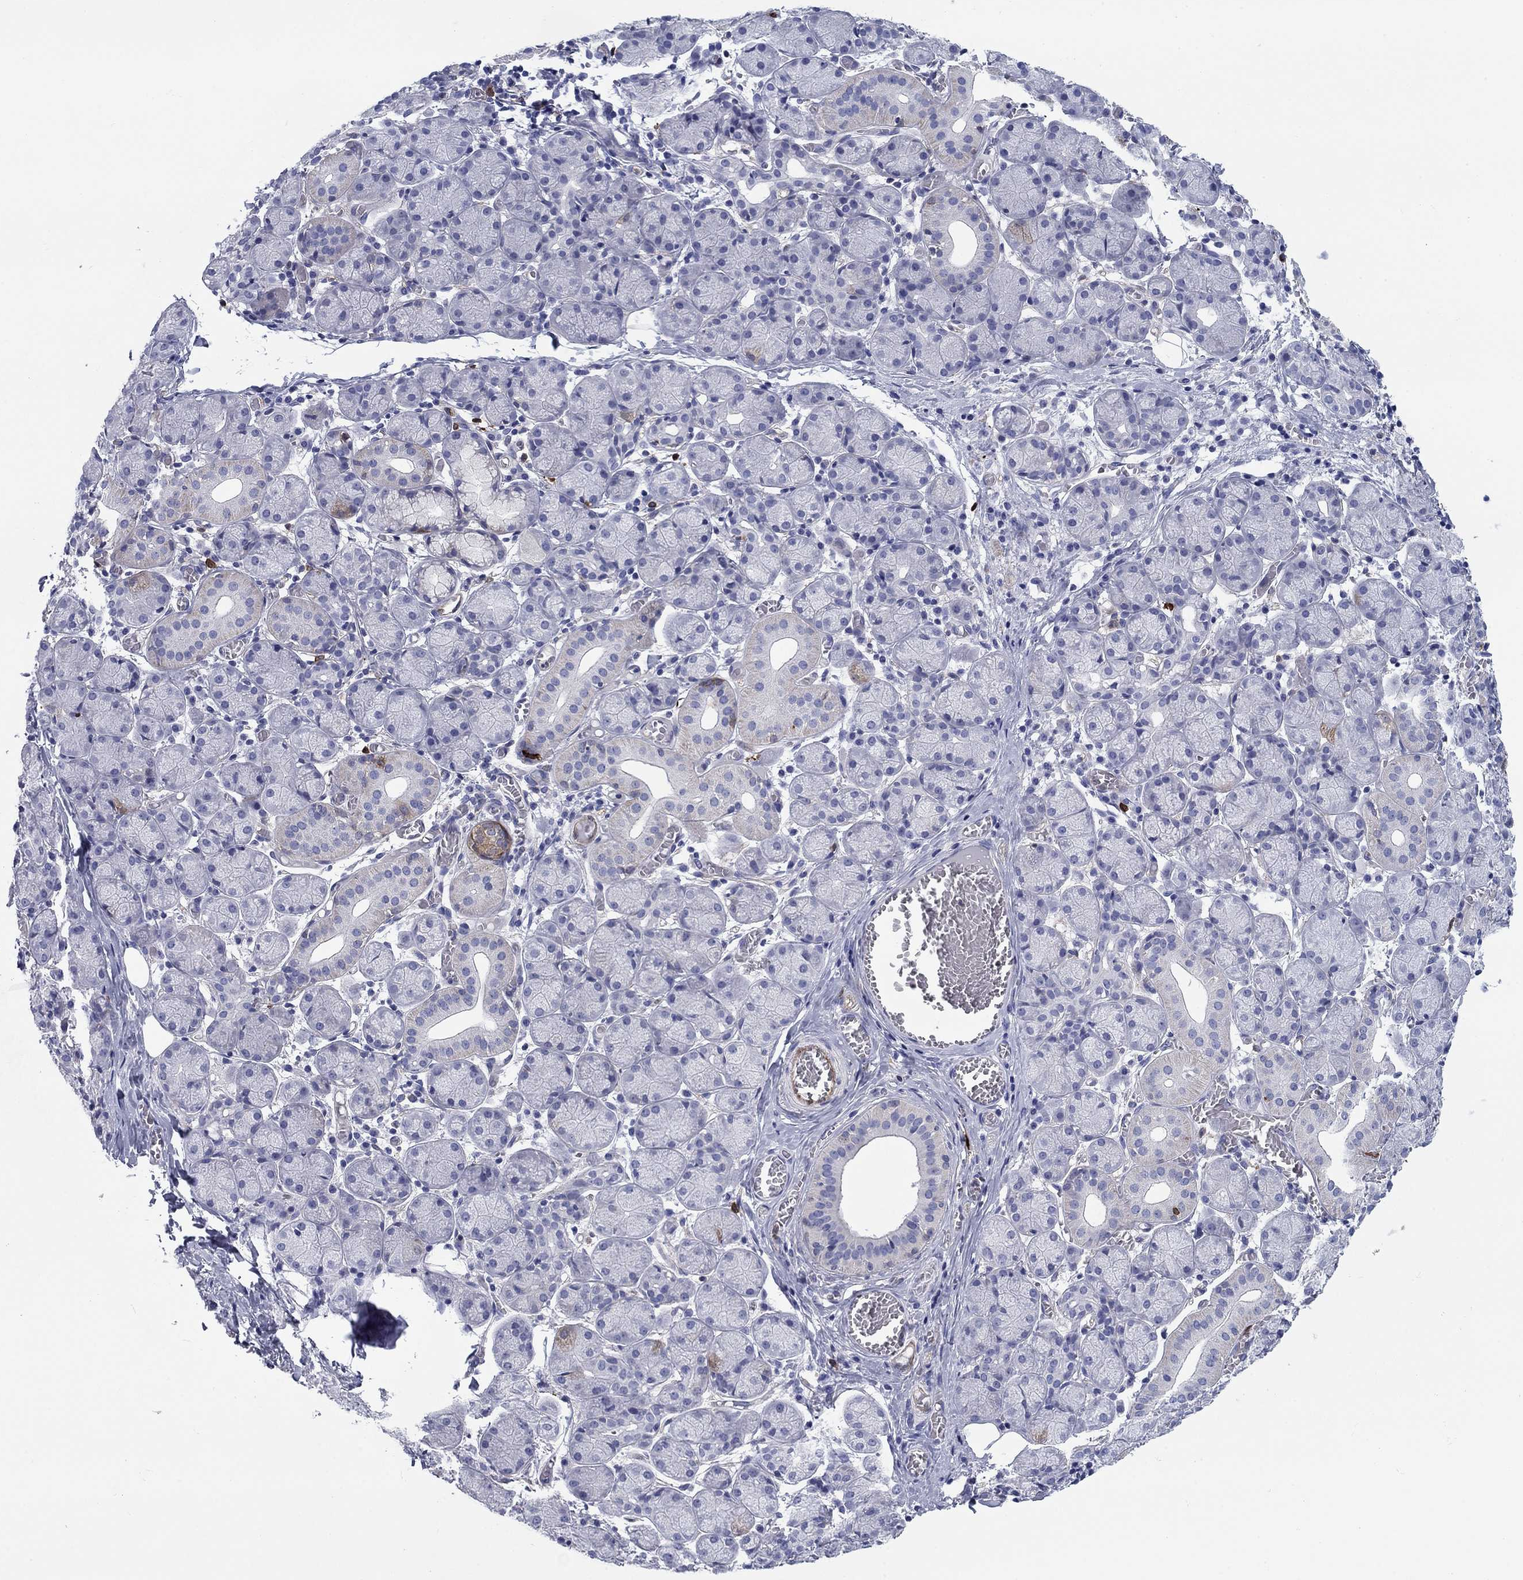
{"staining": {"intensity": "moderate", "quantity": "<25%", "location": "cytoplasmic/membranous"}, "tissue": "salivary gland", "cell_type": "Glandular cells", "image_type": "normal", "snomed": [{"axis": "morphology", "description": "Normal tissue, NOS"}, {"axis": "topography", "description": "Salivary gland"}, {"axis": "topography", "description": "Peripheral nerve tissue"}], "caption": "This is a histology image of IHC staining of normal salivary gland, which shows moderate staining in the cytoplasmic/membranous of glandular cells.", "gene": "STMN1", "patient": {"sex": "female", "age": 24}}